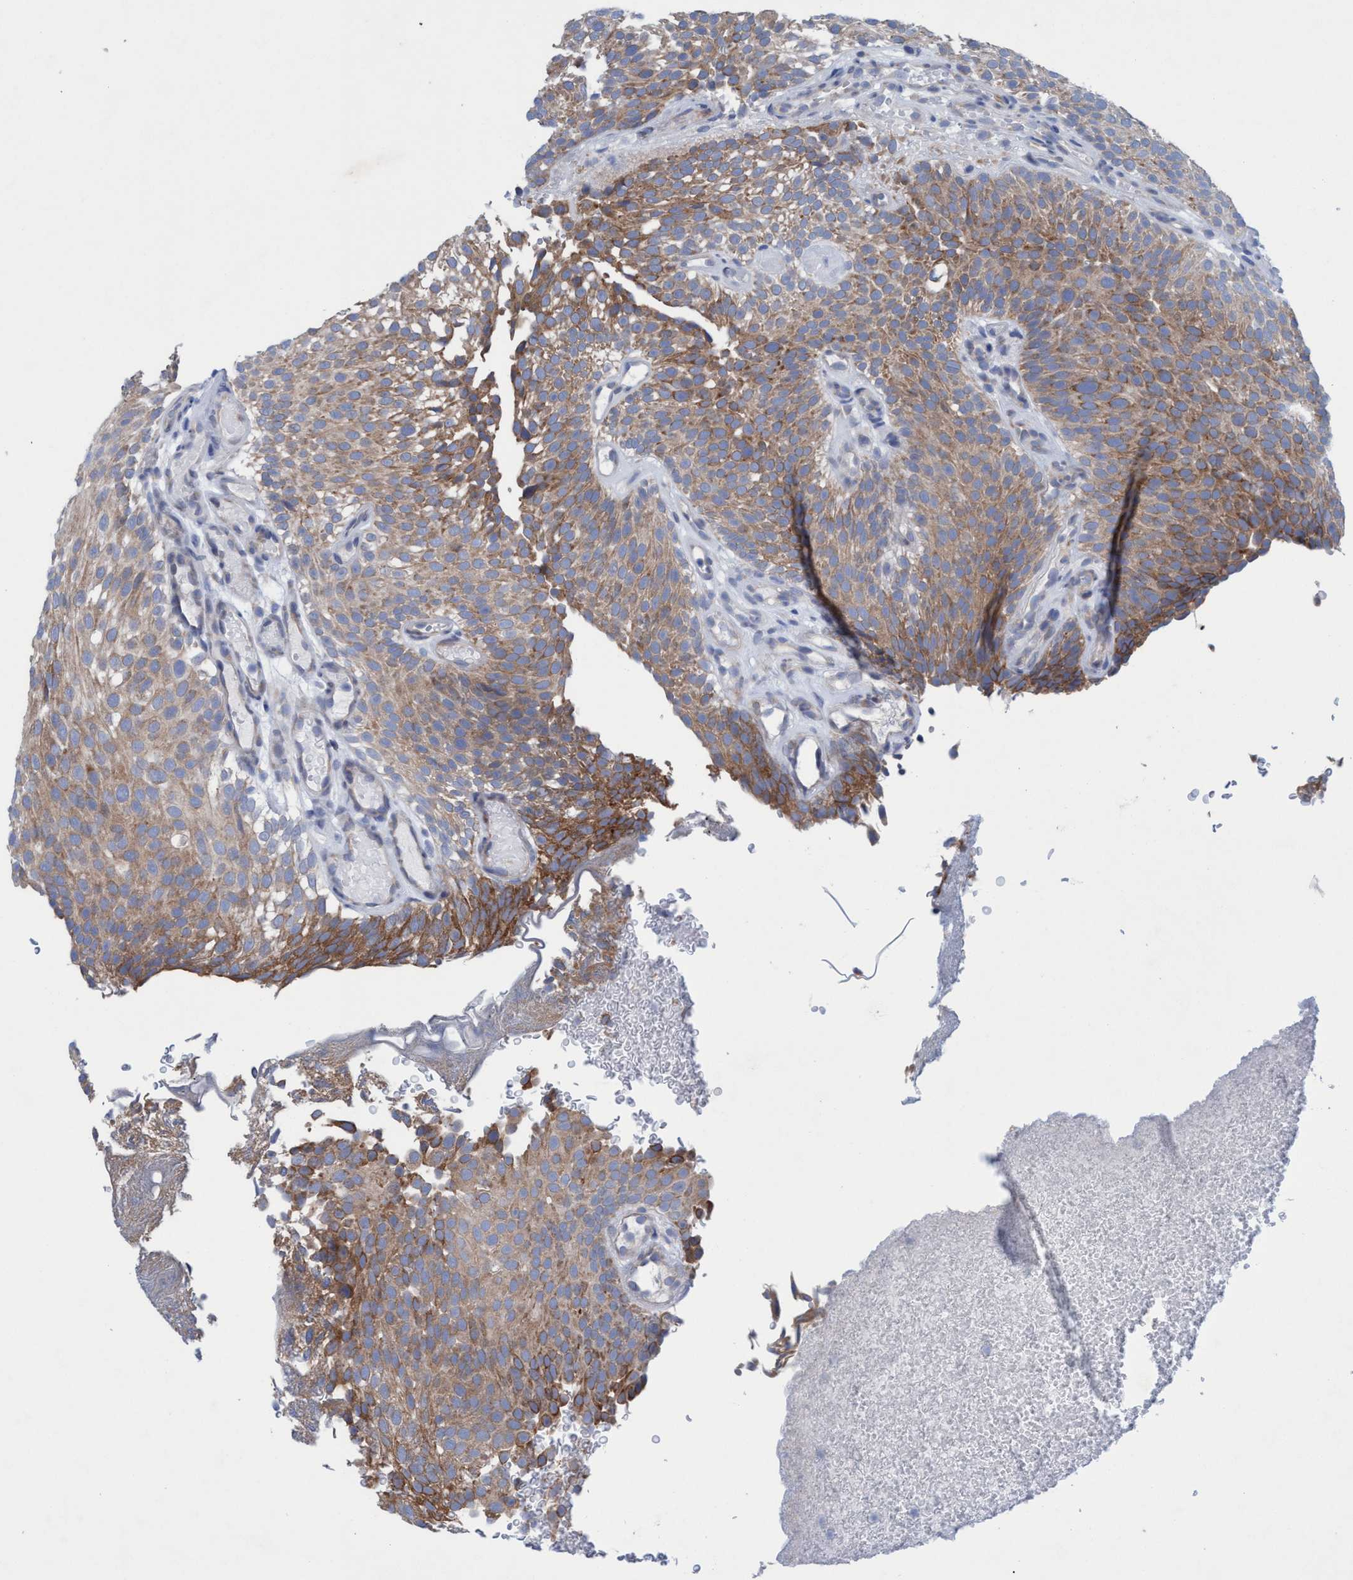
{"staining": {"intensity": "moderate", "quantity": ">75%", "location": "cytoplasmic/membranous"}, "tissue": "urothelial cancer", "cell_type": "Tumor cells", "image_type": "cancer", "snomed": [{"axis": "morphology", "description": "Urothelial carcinoma, Low grade"}, {"axis": "topography", "description": "Urinary bladder"}], "caption": "Urothelial carcinoma (low-grade) stained with immunohistochemistry (IHC) exhibits moderate cytoplasmic/membranous expression in approximately >75% of tumor cells.", "gene": "RSAD1", "patient": {"sex": "male", "age": 78}}